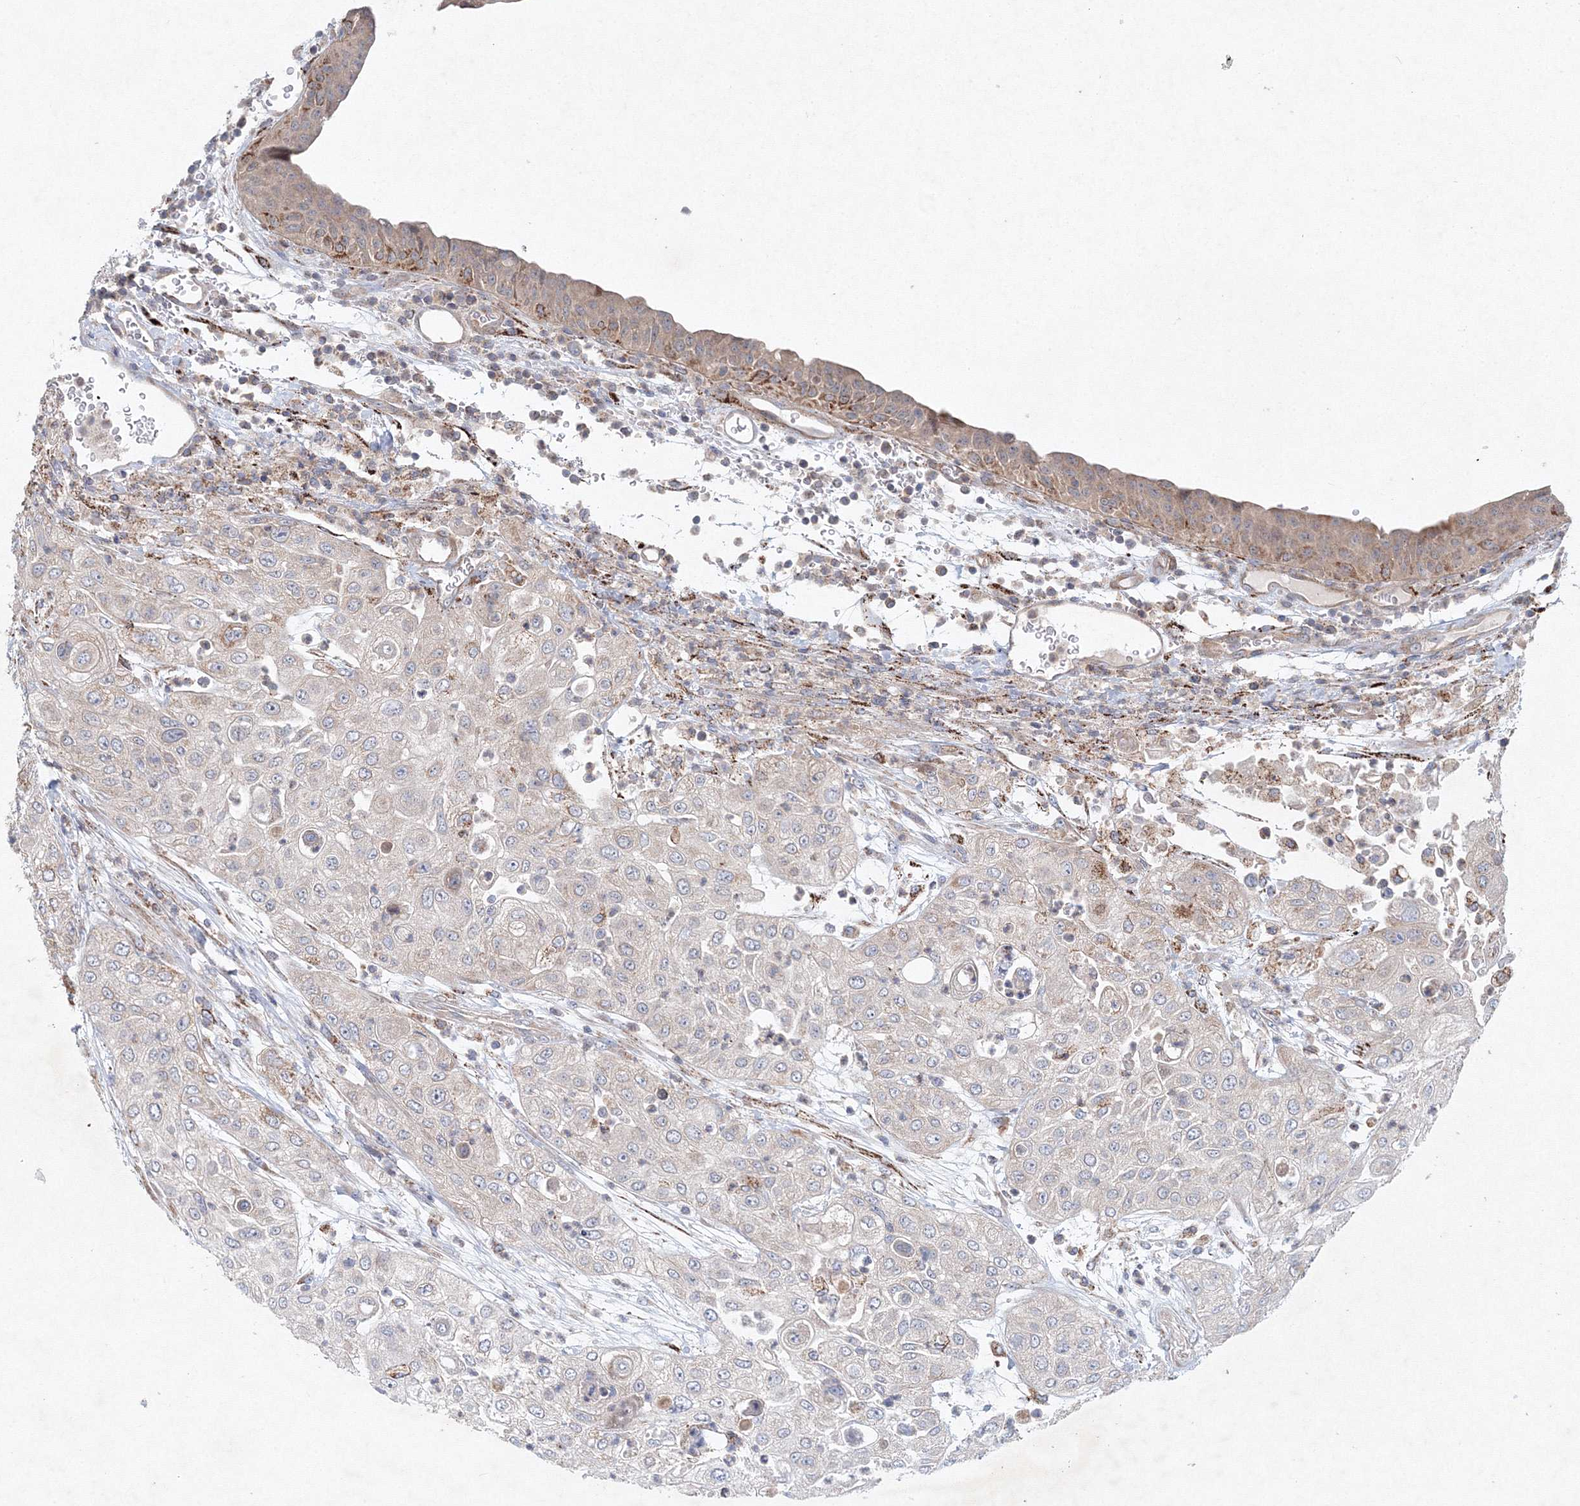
{"staining": {"intensity": "negative", "quantity": "none", "location": "none"}, "tissue": "urothelial cancer", "cell_type": "Tumor cells", "image_type": "cancer", "snomed": [{"axis": "morphology", "description": "Urothelial carcinoma, High grade"}, {"axis": "topography", "description": "Urinary bladder"}], "caption": "Immunohistochemistry (IHC) histopathology image of urothelial carcinoma (high-grade) stained for a protein (brown), which demonstrates no expression in tumor cells.", "gene": "WDR49", "patient": {"sex": "female", "age": 79}}